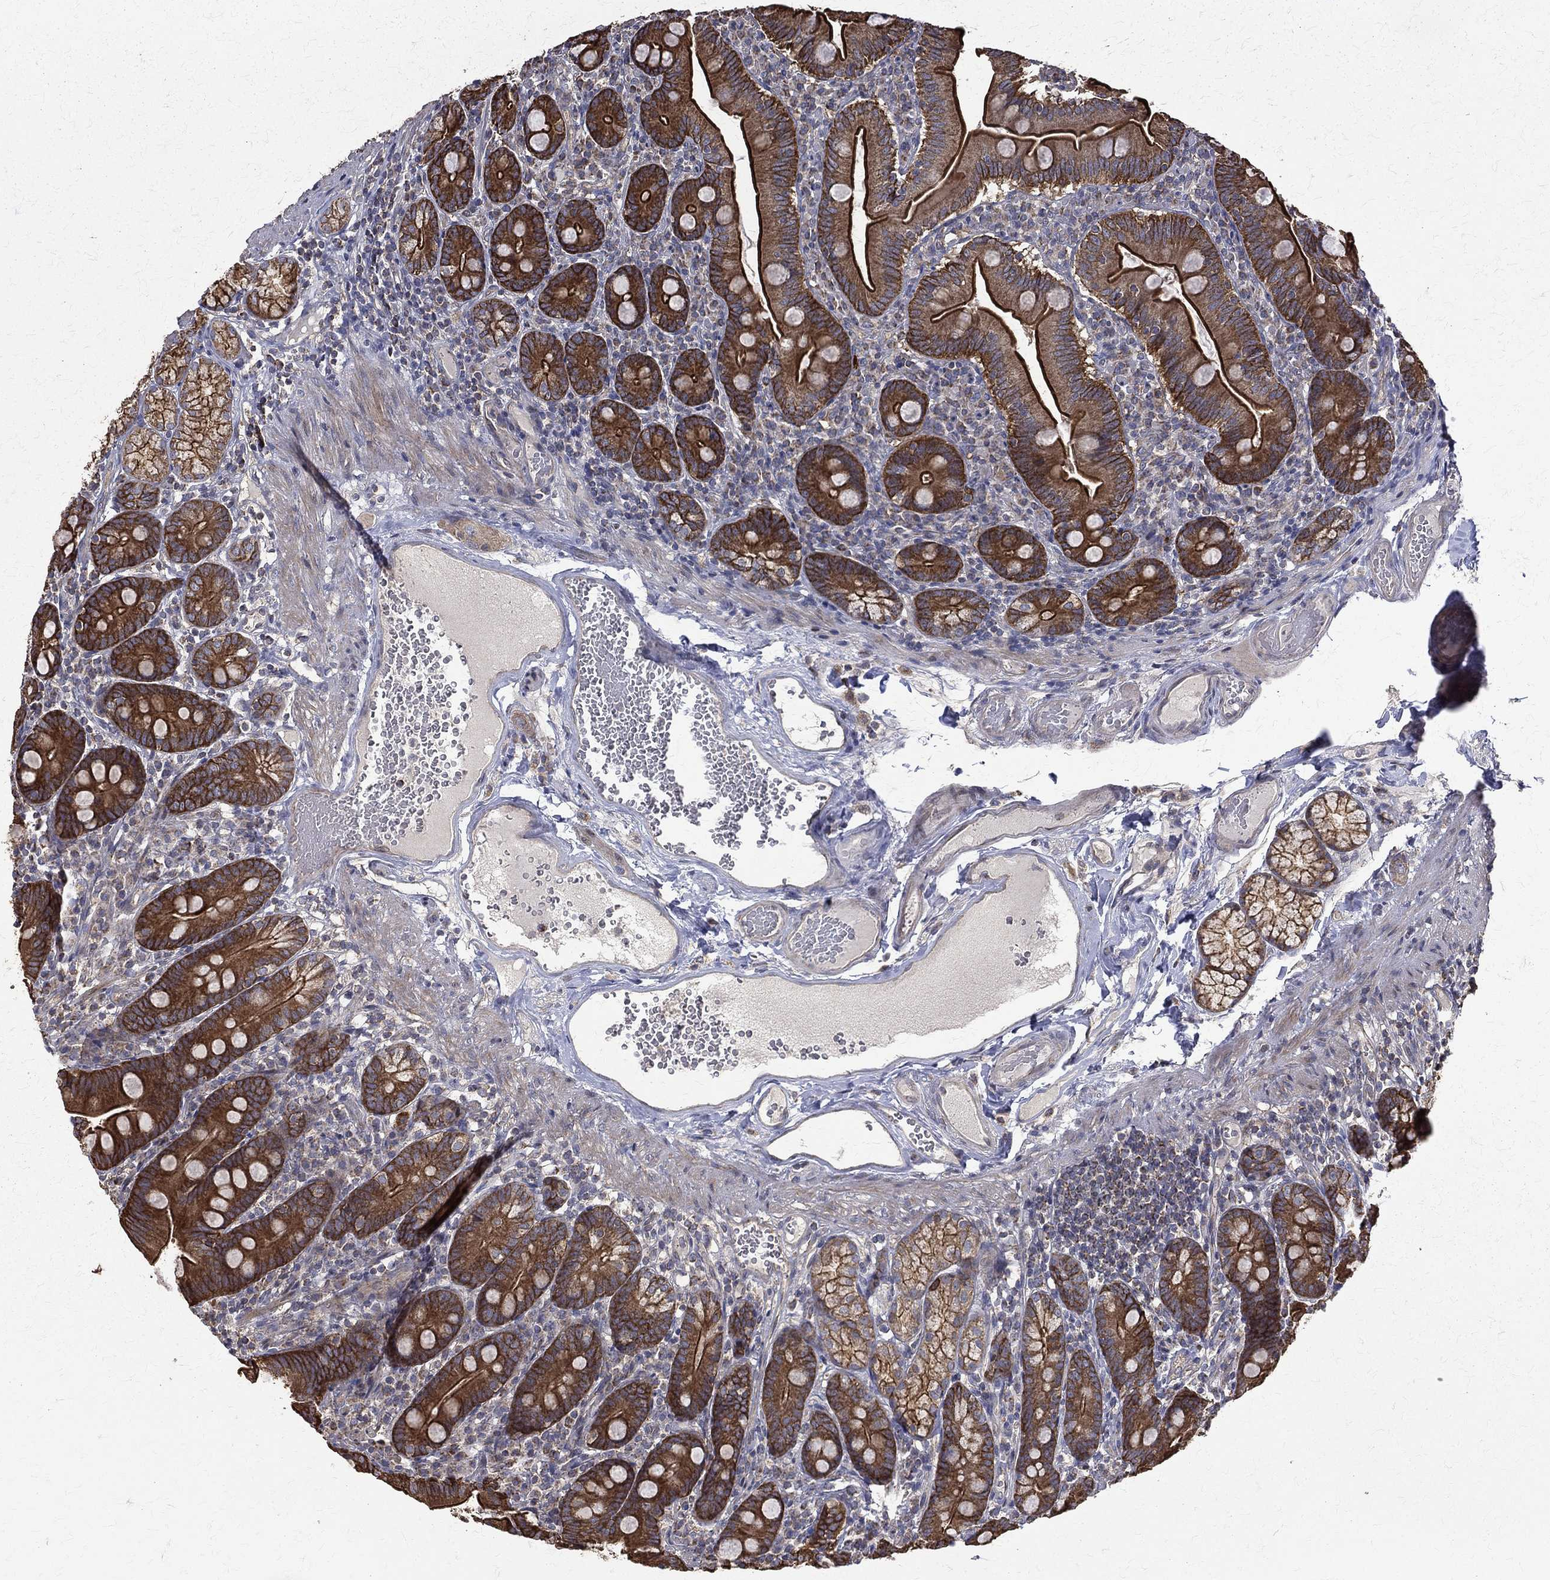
{"staining": {"intensity": "moderate", "quantity": ">75%", "location": "cytoplasmic/membranous"}, "tissue": "duodenum", "cell_type": "Glandular cells", "image_type": "normal", "snomed": [{"axis": "morphology", "description": "Normal tissue, NOS"}, {"axis": "topography", "description": "Duodenum"}], "caption": "This photomicrograph exhibits unremarkable duodenum stained with IHC to label a protein in brown. The cytoplasmic/membranous of glandular cells show moderate positivity for the protein. Nuclei are counter-stained blue.", "gene": "RPGR", "patient": {"sex": "female", "age": 67}}